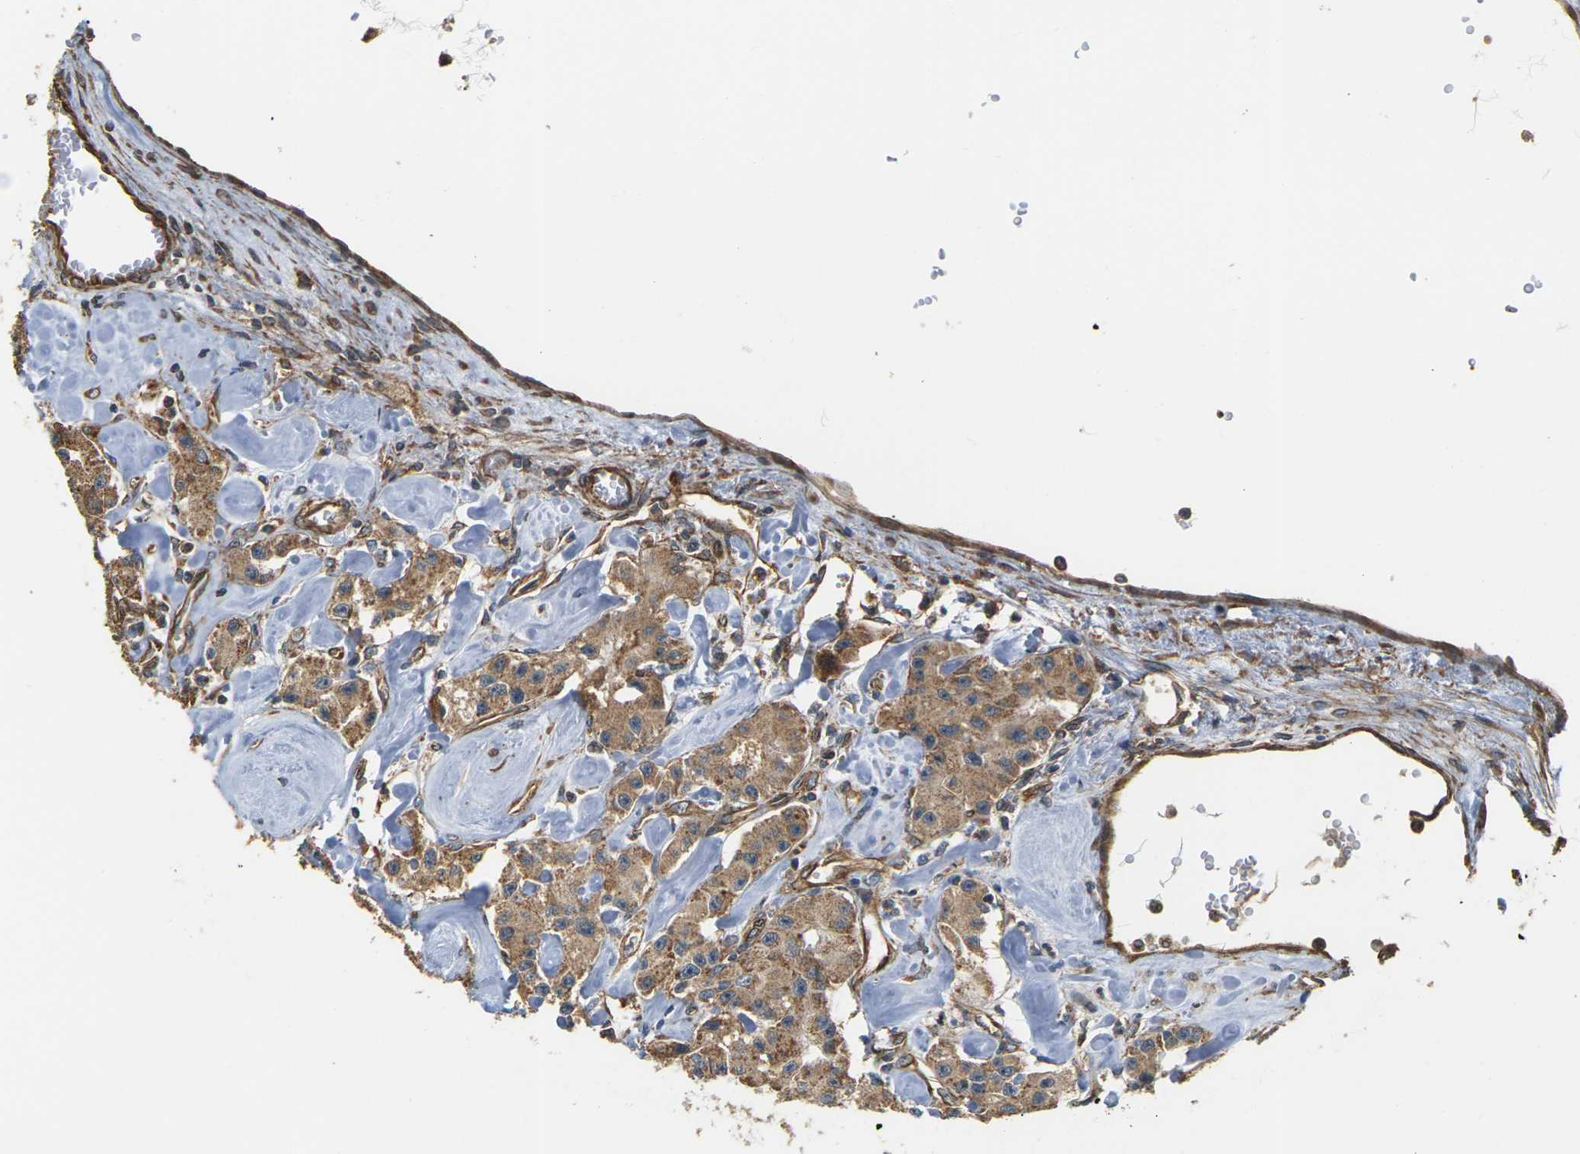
{"staining": {"intensity": "moderate", "quantity": ">75%", "location": "cytoplasmic/membranous"}, "tissue": "carcinoid", "cell_type": "Tumor cells", "image_type": "cancer", "snomed": [{"axis": "morphology", "description": "Carcinoid, malignant, NOS"}, {"axis": "topography", "description": "Pancreas"}], "caption": "Protein staining of carcinoid (malignant) tissue shows moderate cytoplasmic/membranous expression in approximately >75% of tumor cells.", "gene": "PCDHB4", "patient": {"sex": "male", "age": 41}}